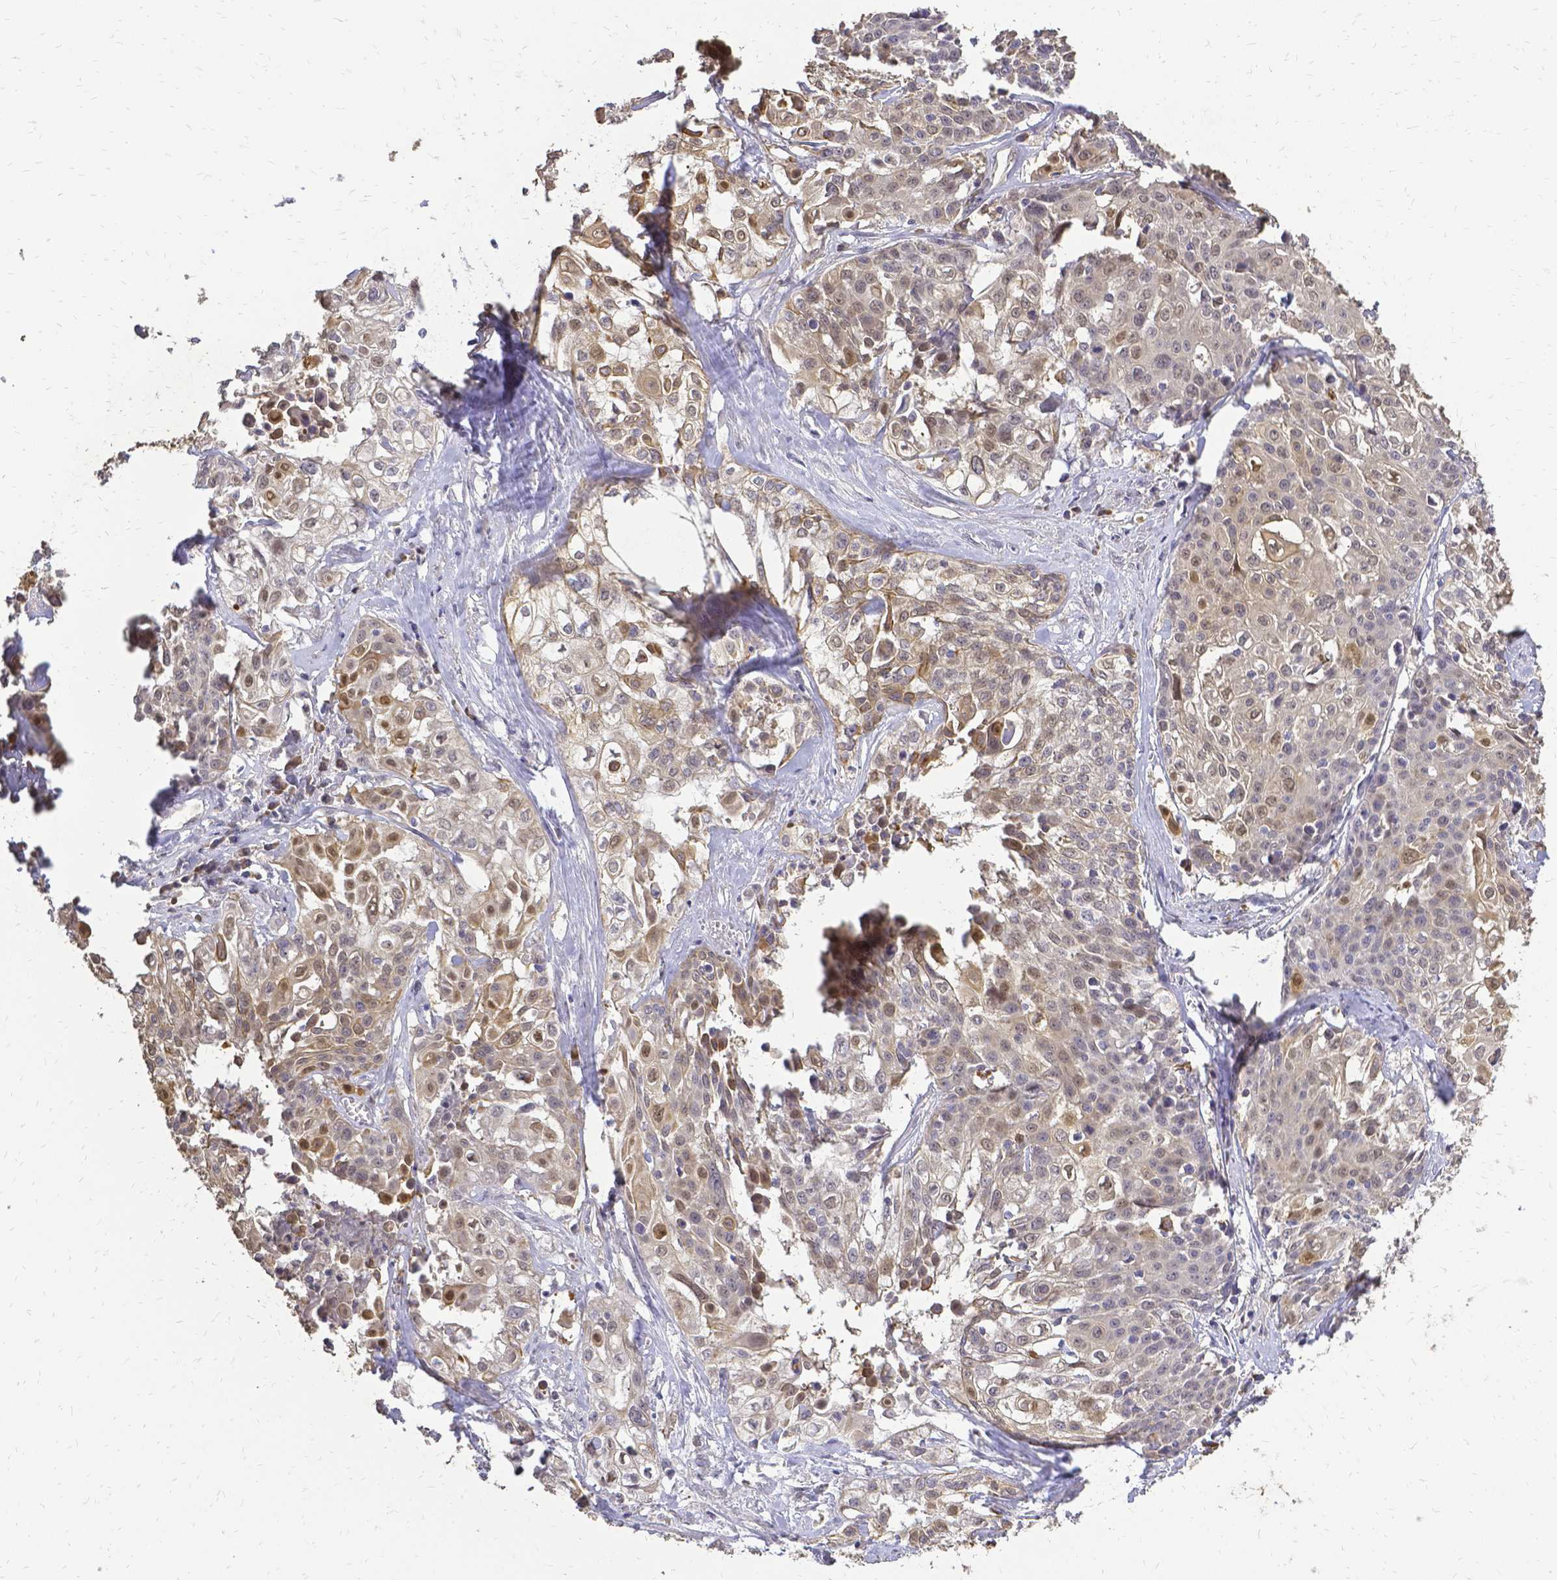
{"staining": {"intensity": "moderate", "quantity": "<25%", "location": "nuclear"}, "tissue": "cervical cancer", "cell_type": "Tumor cells", "image_type": "cancer", "snomed": [{"axis": "morphology", "description": "Squamous cell carcinoma, NOS"}, {"axis": "topography", "description": "Cervix"}], "caption": "Immunohistochemical staining of human squamous cell carcinoma (cervical) reveals low levels of moderate nuclear expression in about <25% of tumor cells. (Stains: DAB (3,3'-diaminobenzidine) in brown, nuclei in blue, Microscopy: brightfield microscopy at high magnification).", "gene": "CIB1", "patient": {"sex": "female", "age": 39}}